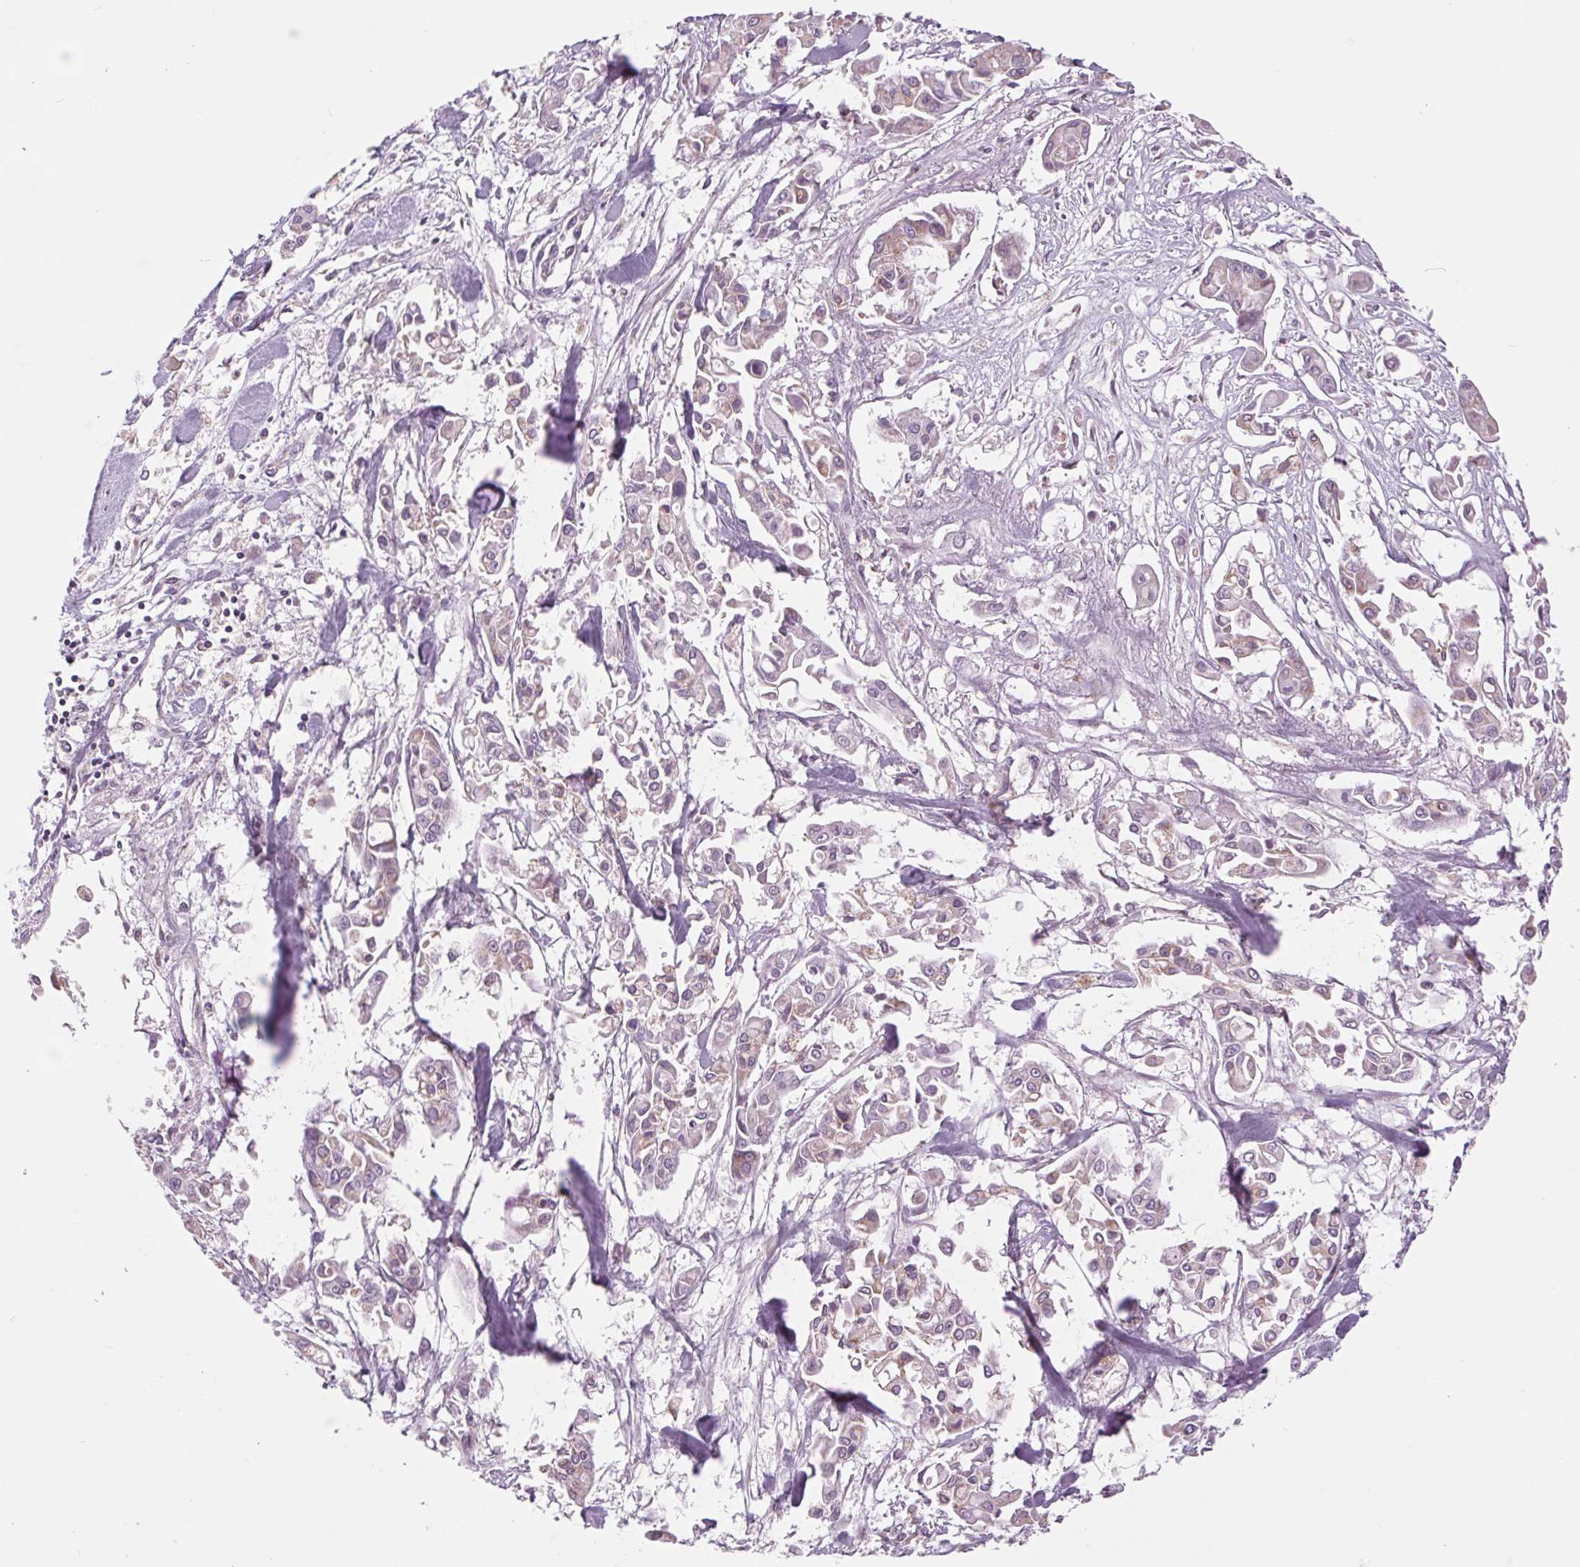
{"staining": {"intensity": "weak", "quantity": "<25%", "location": "cytoplasmic/membranous"}, "tissue": "pancreatic cancer", "cell_type": "Tumor cells", "image_type": "cancer", "snomed": [{"axis": "morphology", "description": "Adenocarcinoma, NOS"}, {"axis": "topography", "description": "Pancreas"}], "caption": "IHC micrograph of neoplastic tissue: adenocarcinoma (pancreatic) stained with DAB (3,3'-diaminobenzidine) demonstrates no significant protein staining in tumor cells.", "gene": "COX6A1", "patient": {"sex": "male", "age": 61}}